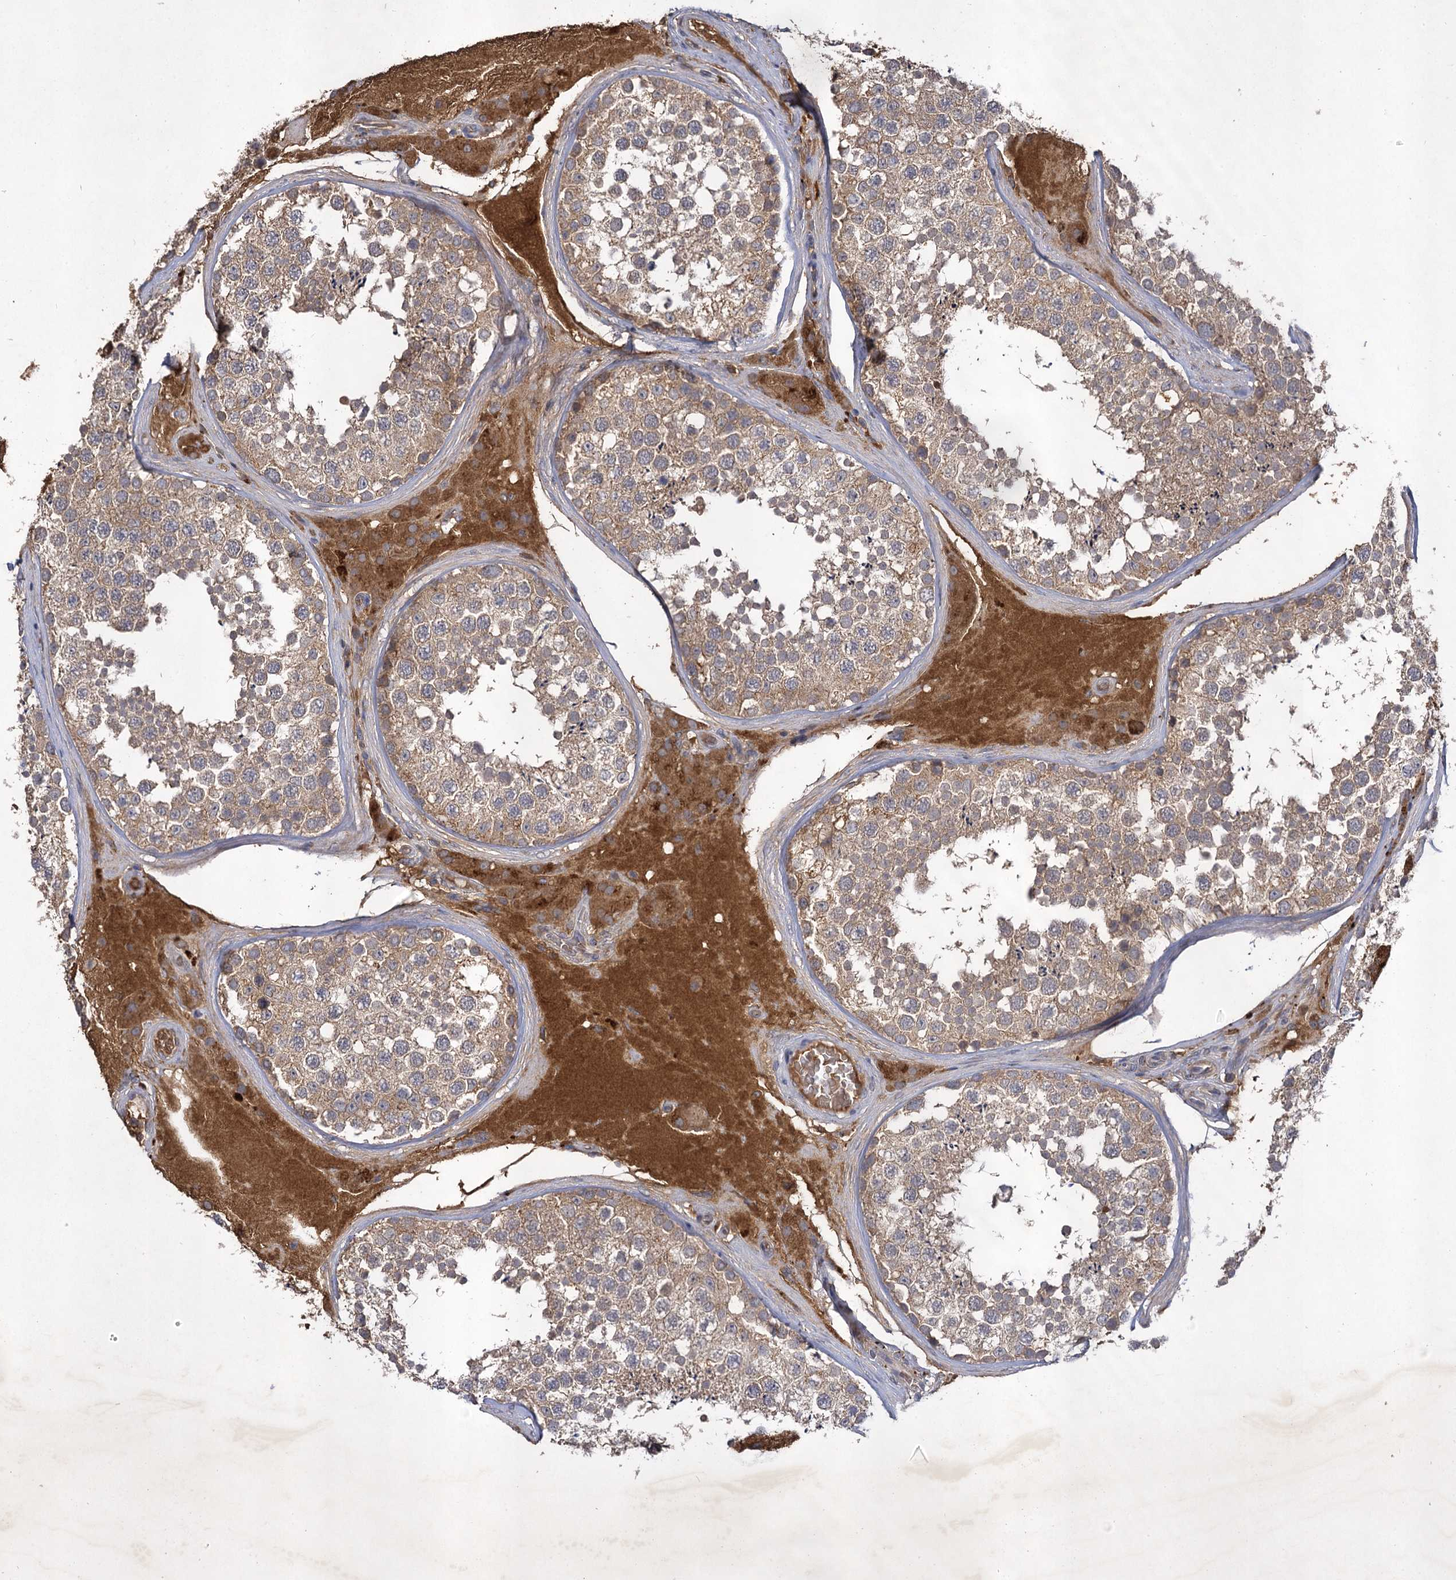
{"staining": {"intensity": "weak", "quantity": ">75%", "location": "cytoplasmic/membranous"}, "tissue": "testis", "cell_type": "Cells in seminiferous ducts", "image_type": "normal", "snomed": [{"axis": "morphology", "description": "Normal tissue, NOS"}, {"axis": "topography", "description": "Testis"}], "caption": "Immunohistochemistry (IHC) staining of unremarkable testis, which reveals low levels of weak cytoplasmic/membranous expression in approximately >75% of cells in seminiferous ducts indicating weak cytoplasmic/membranous protein expression. The staining was performed using DAB (3,3'-diaminobenzidine) (brown) for protein detection and nuclei were counterstained in hematoxylin (blue).", "gene": "USP50", "patient": {"sex": "male", "age": 46}}